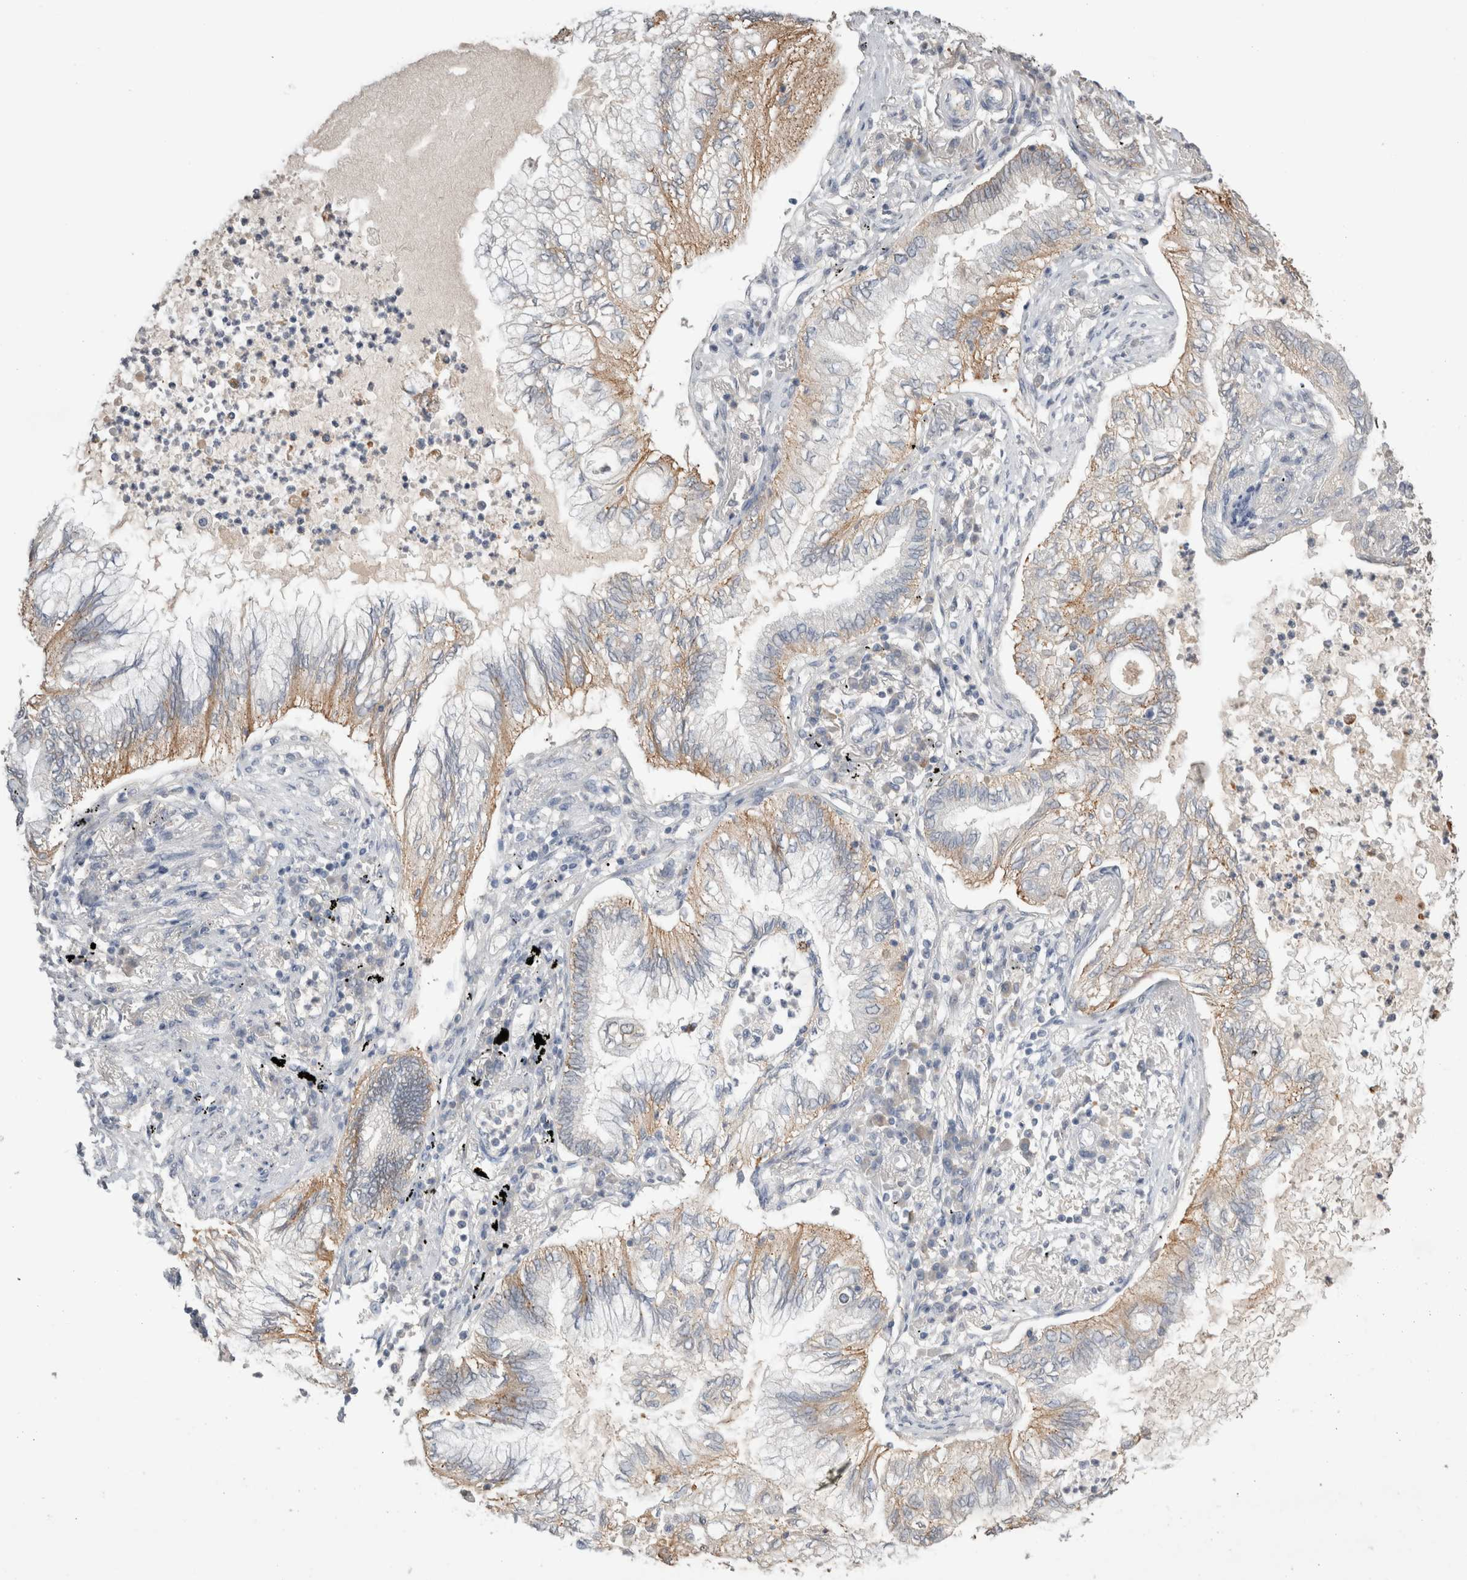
{"staining": {"intensity": "weak", "quantity": ">75%", "location": "cytoplasmic/membranous"}, "tissue": "lung cancer", "cell_type": "Tumor cells", "image_type": "cancer", "snomed": [{"axis": "morphology", "description": "Normal tissue, NOS"}, {"axis": "morphology", "description": "Adenocarcinoma, NOS"}, {"axis": "topography", "description": "Bronchus"}, {"axis": "topography", "description": "Lung"}], "caption": "This is a histology image of IHC staining of lung cancer, which shows weak staining in the cytoplasmic/membranous of tumor cells.", "gene": "NAALADL2", "patient": {"sex": "female", "age": 70}}